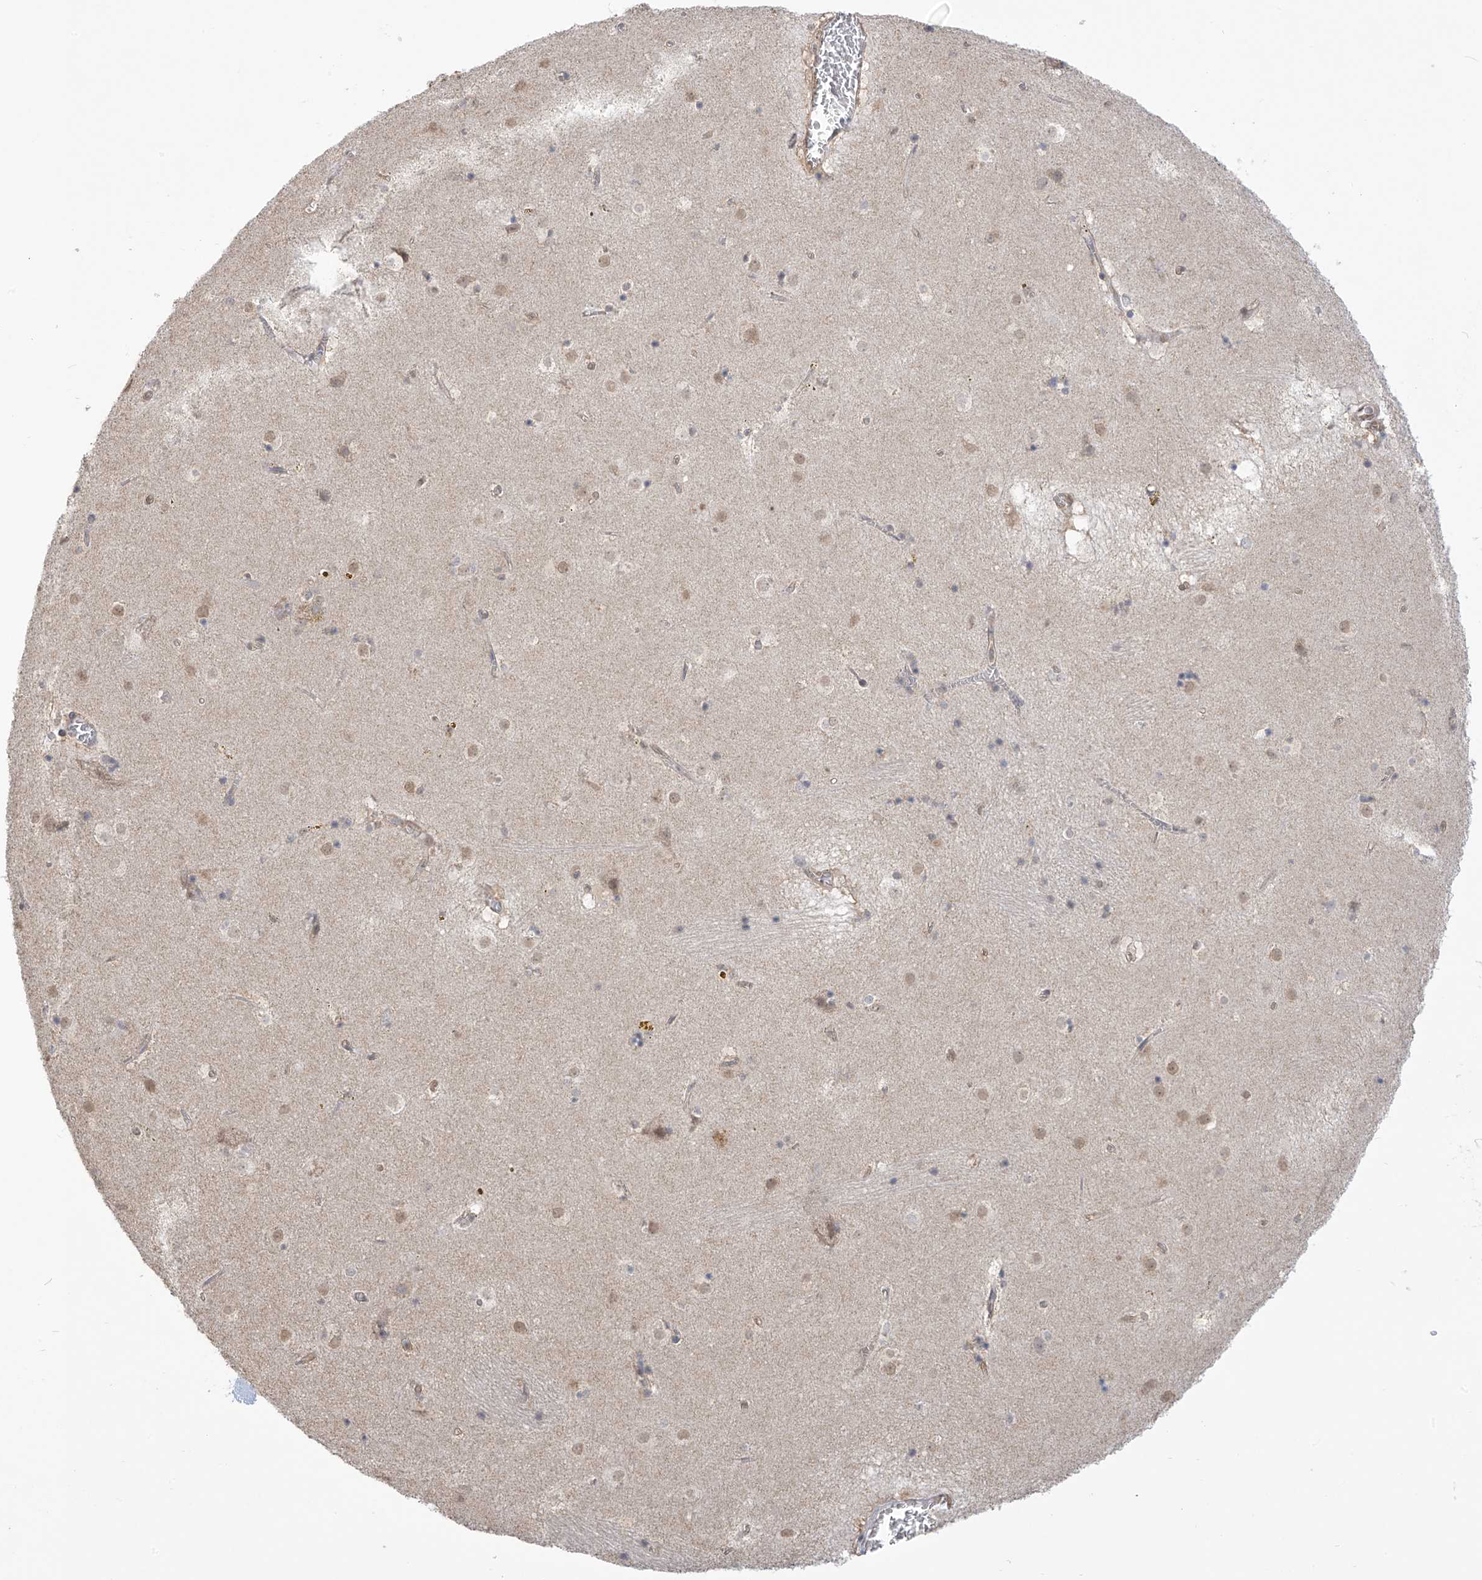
{"staining": {"intensity": "weak", "quantity": "<25%", "location": "cytoplasmic/membranous"}, "tissue": "caudate", "cell_type": "Glial cells", "image_type": "normal", "snomed": [{"axis": "morphology", "description": "Normal tissue, NOS"}, {"axis": "topography", "description": "Lateral ventricle wall"}], "caption": "There is no significant positivity in glial cells of caudate. (Stains: DAB immunohistochemistry with hematoxylin counter stain, Microscopy: brightfield microscopy at high magnification).", "gene": "KIAA1522", "patient": {"sex": "male", "age": 70}}